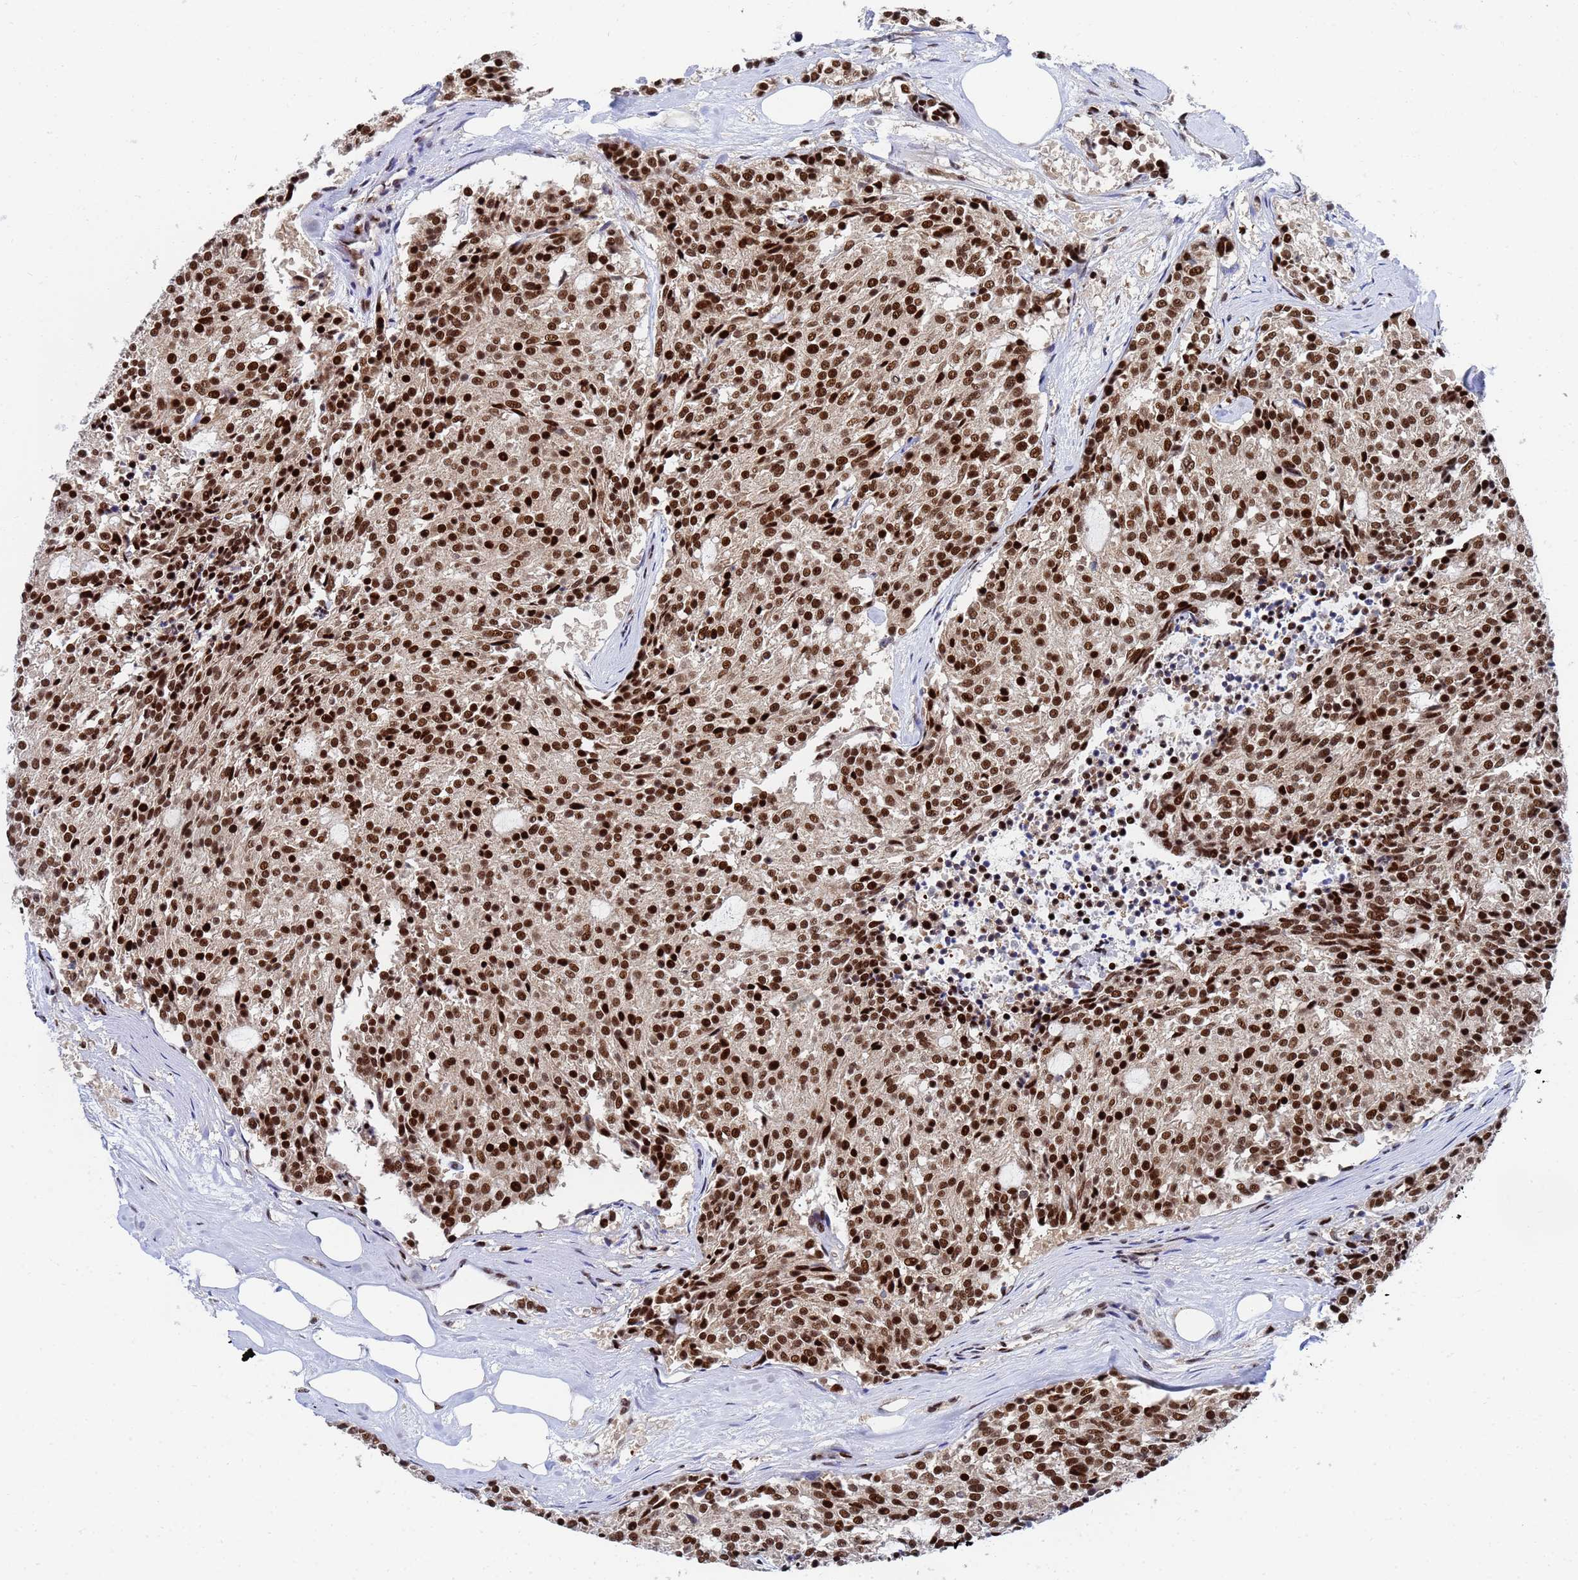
{"staining": {"intensity": "strong", "quantity": ">75%", "location": "nuclear"}, "tissue": "carcinoid", "cell_type": "Tumor cells", "image_type": "cancer", "snomed": [{"axis": "morphology", "description": "Carcinoid, malignant, NOS"}, {"axis": "topography", "description": "Pancreas"}], "caption": "Immunohistochemistry (DAB) staining of malignant carcinoid shows strong nuclear protein positivity in approximately >75% of tumor cells.", "gene": "AP5Z1", "patient": {"sex": "female", "age": 54}}